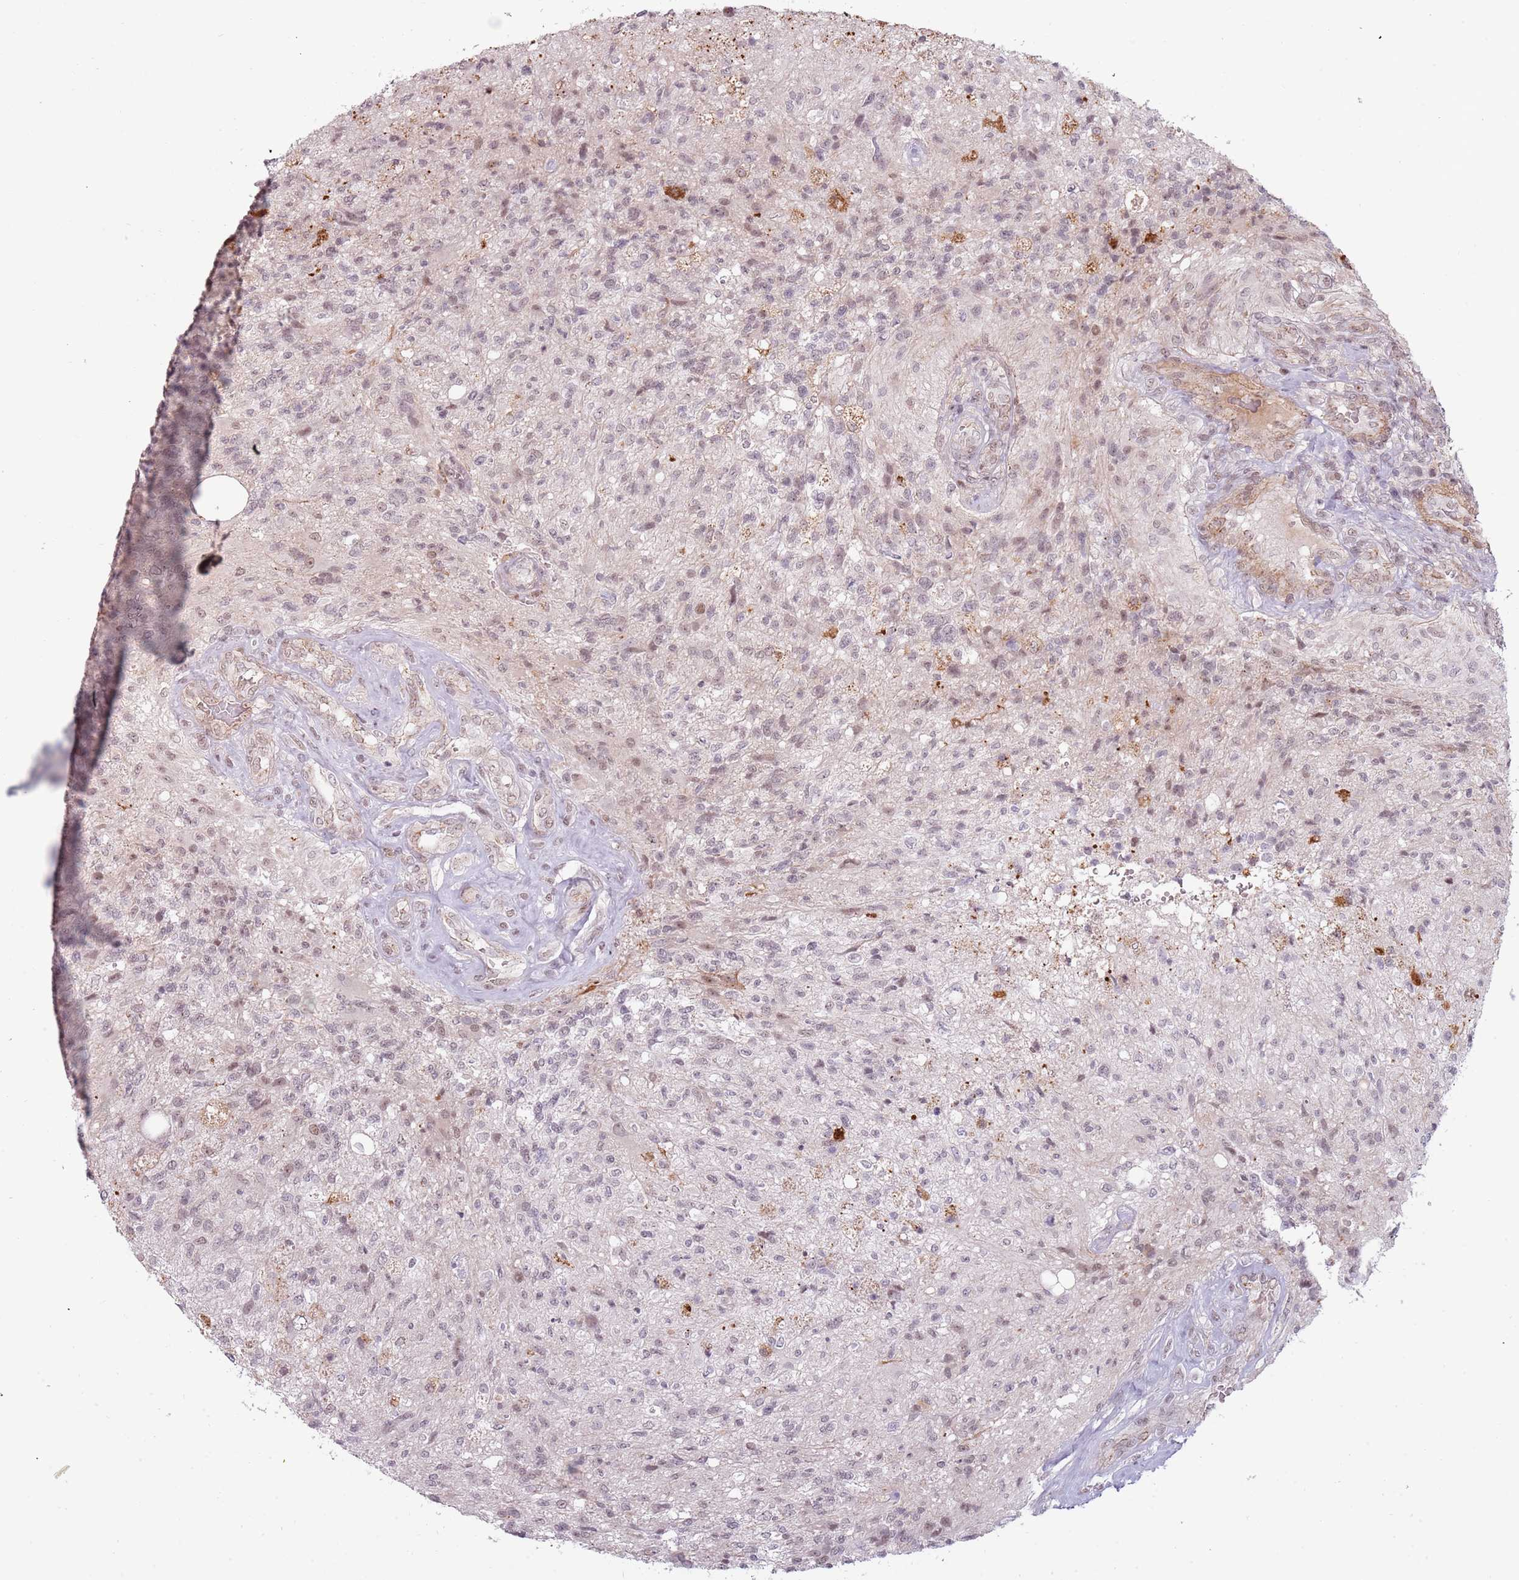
{"staining": {"intensity": "weak", "quantity": "25%-75%", "location": "nuclear"}, "tissue": "glioma", "cell_type": "Tumor cells", "image_type": "cancer", "snomed": [{"axis": "morphology", "description": "Glioma, malignant, High grade"}, {"axis": "topography", "description": "Brain"}], "caption": "There is low levels of weak nuclear staining in tumor cells of high-grade glioma (malignant), as demonstrated by immunohistochemical staining (brown color).", "gene": "REXO4", "patient": {"sex": "male", "age": 56}}